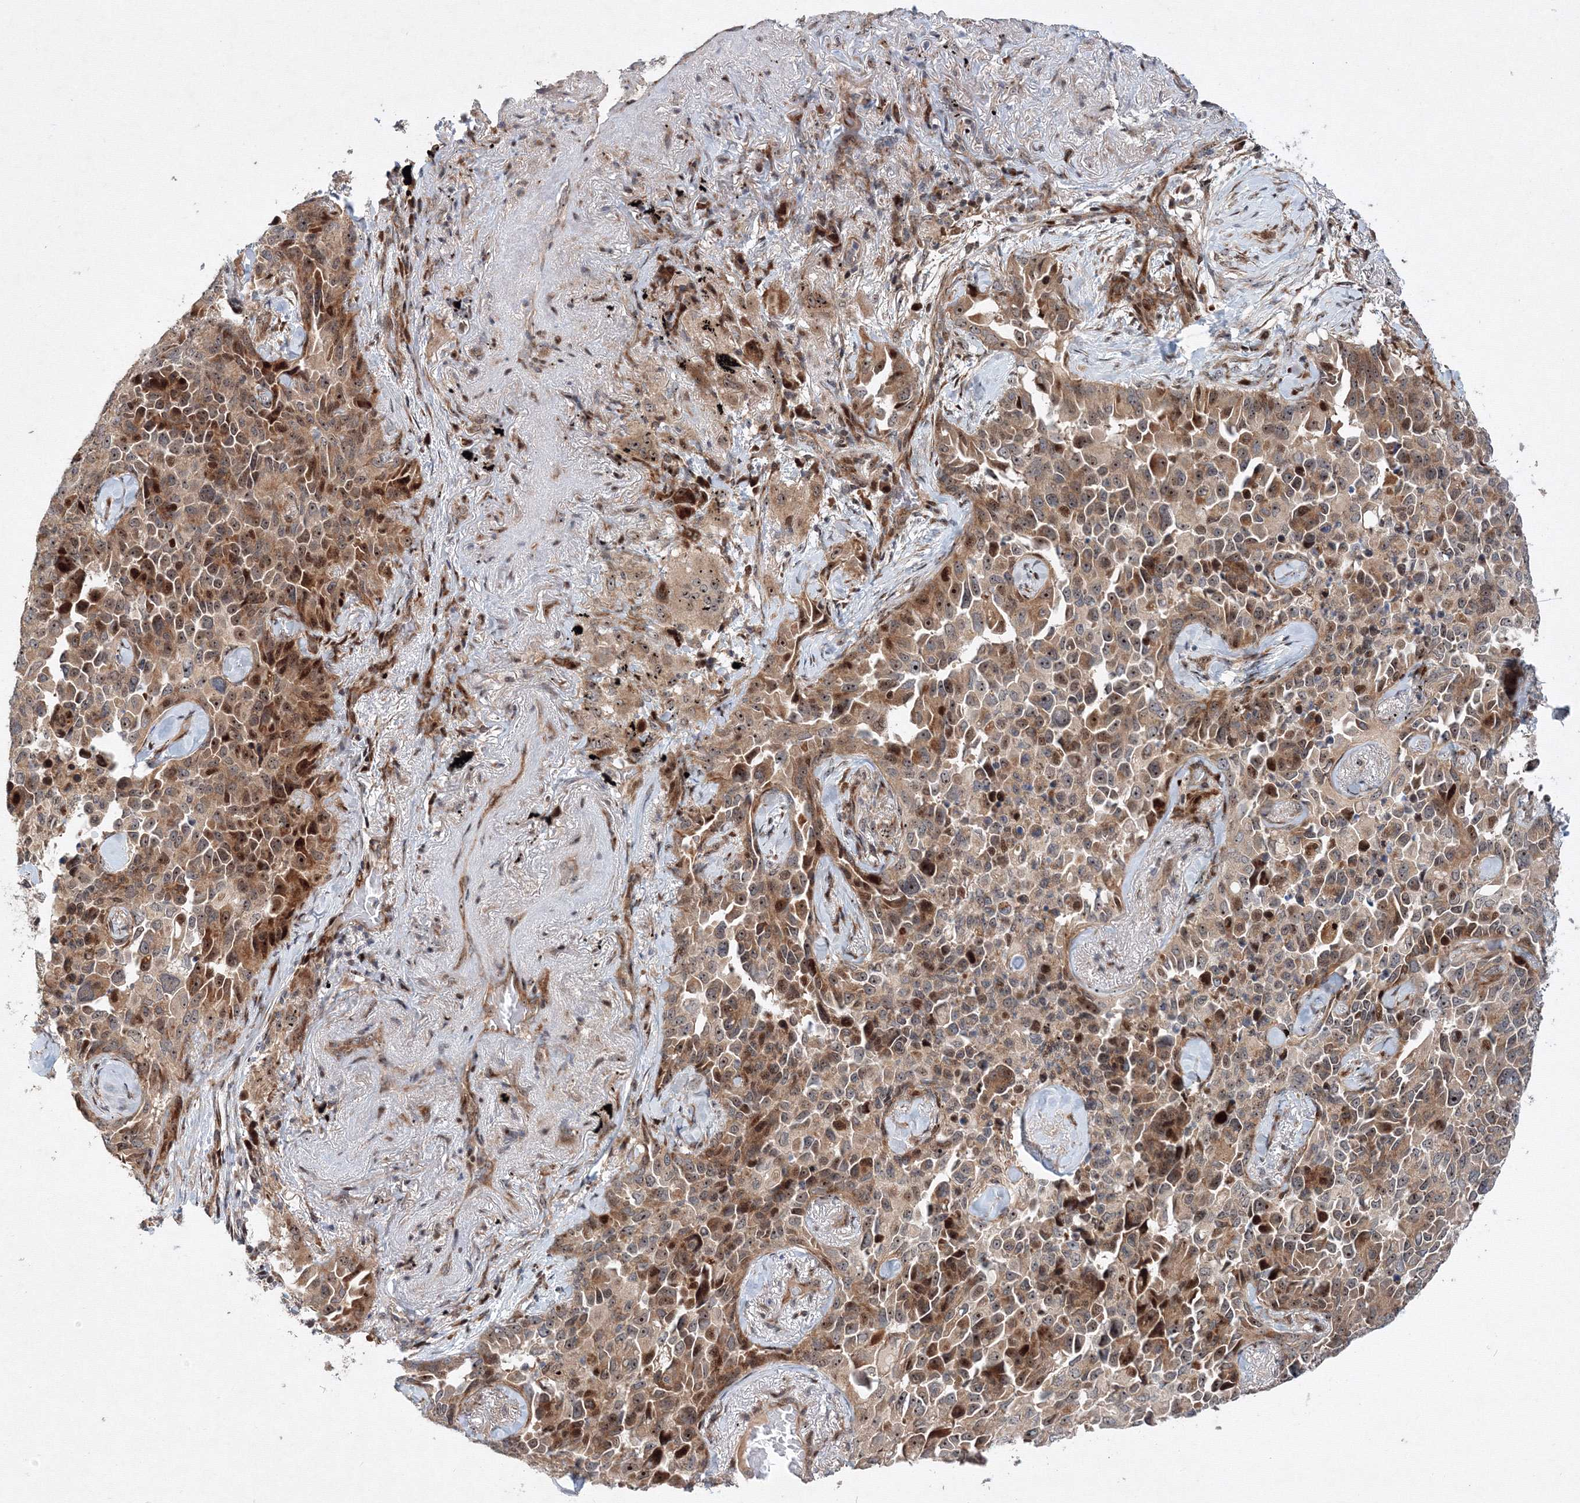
{"staining": {"intensity": "moderate", "quantity": ">75%", "location": "cytoplasmic/membranous,nuclear"}, "tissue": "lung cancer", "cell_type": "Tumor cells", "image_type": "cancer", "snomed": [{"axis": "morphology", "description": "Adenocarcinoma, NOS"}, {"axis": "topography", "description": "Lung"}], "caption": "Moderate cytoplasmic/membranous and nuclear expression is identified in approximately >75% of tumor cells in adenocarcinoma (lung). (DAB IHC, brown staining for protein, blue staining for nuclei).", "gene": "ANKAR", "patient": {"sex": "female", "age": 67}}